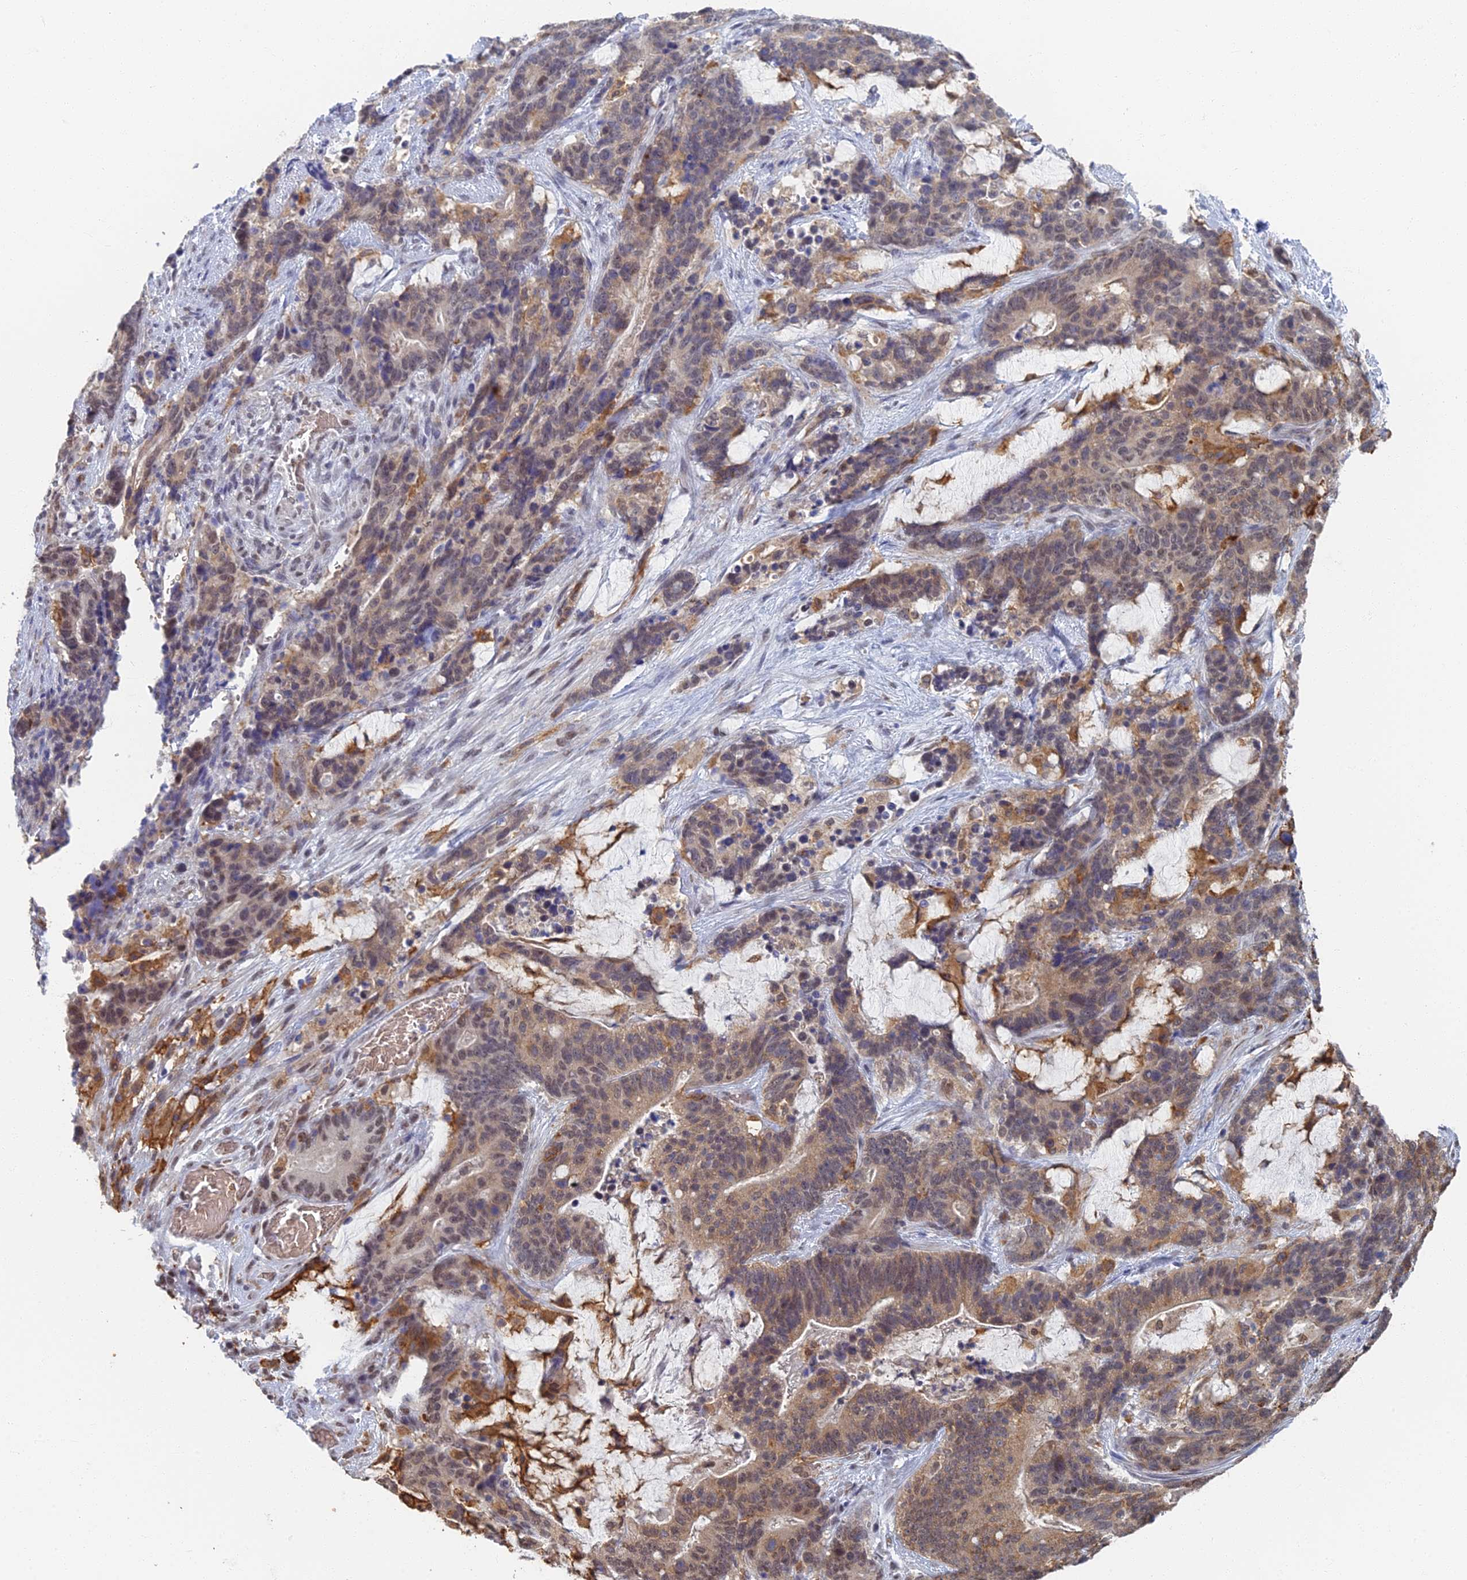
{"staining": {"intensity": "weak", "quantity": "<25%", "location": "cytoplasmic/membranous,nuclear"}, "tissue": "stomach cancer", "cell_type": "Tumor cells", "image_type": "cancer", "snomed": [{"axis": "morphology", "description": "Normal tissue, NOS"}, {"axis": "morphology", "description": "Adenocarcinoma, NOS"}, {"axis": "topography", "description": "Stomach"}], "caption": "There is no significant positivity in tumor cells of stomach cancer. Brightfield microscopy of IHC stained with DAB (brown) and hematoxylin (blue), captured at high magnification.", "gene": "GPATCH1", "patient": {"sex": "female", "age": 64}}